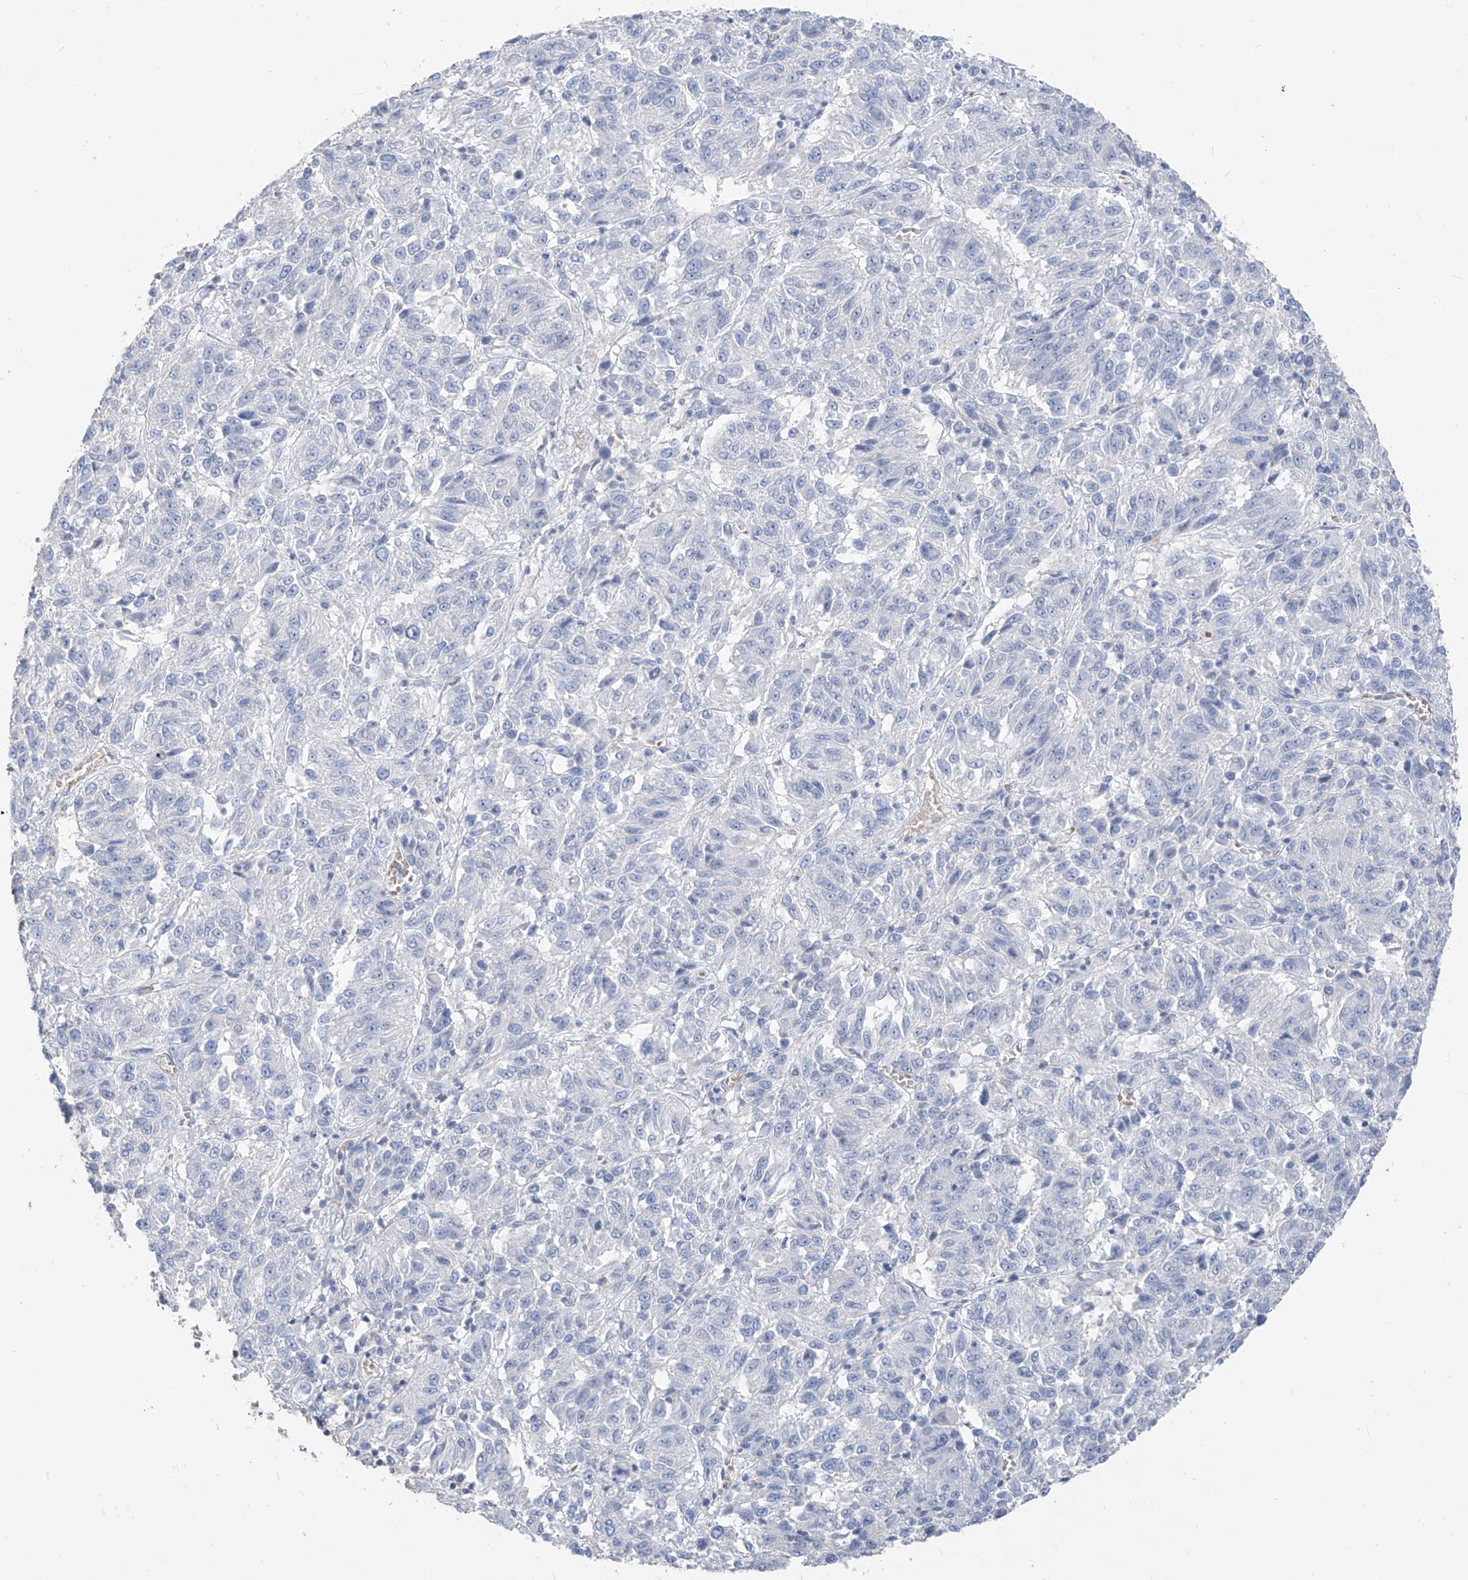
{"staining": {"intensity": "negative", "quantity": "none", "location": "none"}, "tissue": "melanoma", "cell_type": "Tumor cells", "image_type": "cancer", "snomed": [{"axis": "morphology", "description": "Malignant melanoma, Metastatic site"}, {"axis": "topography", "description": "Lung"}], "caption": "DAB immunohistochemical staining of human melanoma displays no significant staining in tumor cells.", "gene": "PAFAH1B3", "patient": {"sex": "male", "age": 64}}